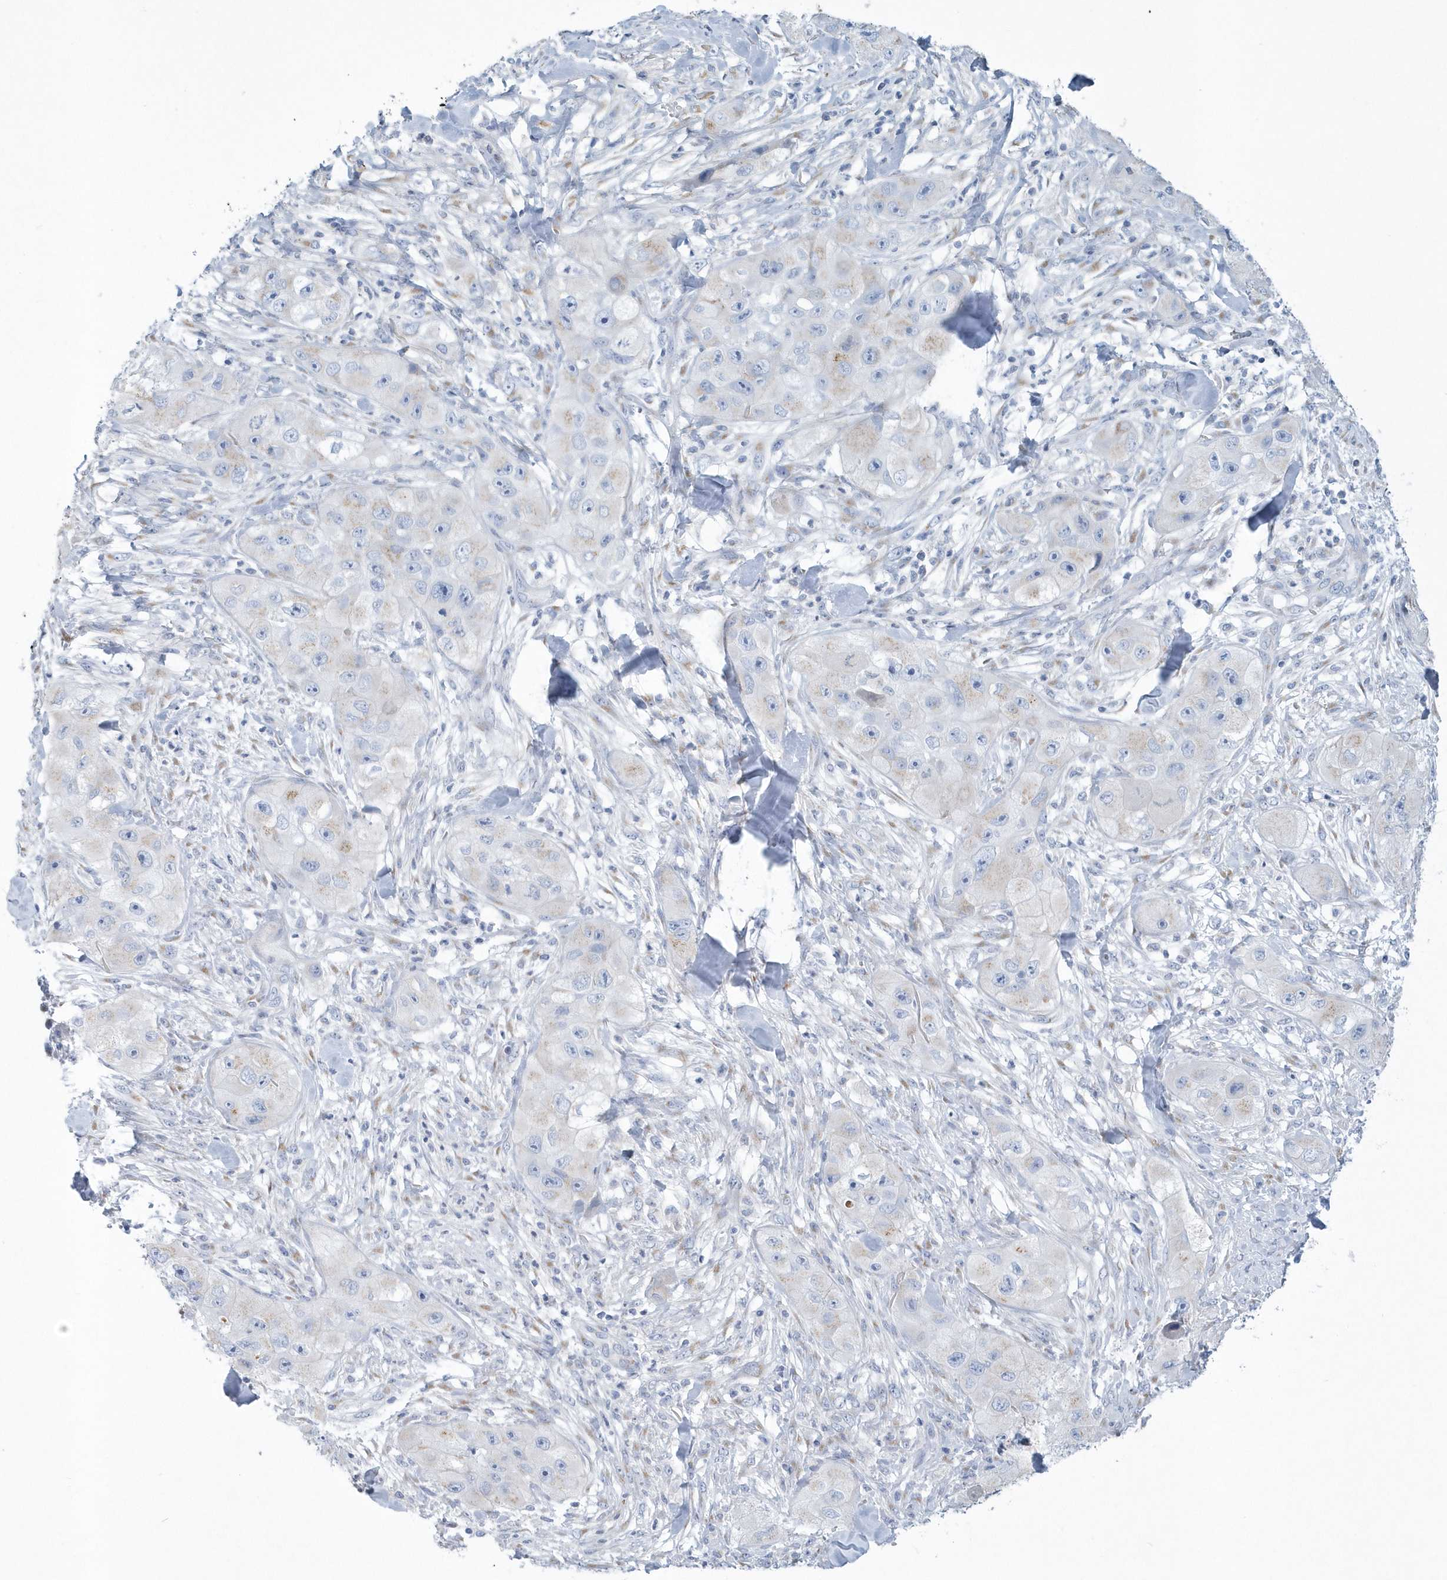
{"staining": {"intensity": "negative", "quantity": "none", "location": "none"}, "tissue": "skin cancer", "cell_type": "Tumor cells", "image_type": "cancer", "snomed": [{"axis": "morphology", "description": "Squamous cell carcinoma, NOS"}, {"axis": "topography", "description": "Skin"}, {"axis": "topography", "description": "Subcutis"}], "caption": "A high-resolution image shows immunohistochemistry (IHC) staining of squamous cell carcinoma (skin), which demonstrates no significant positivity in tumor cells. Brightfield microscopy of IHC stained with DAB (3,3'-diaminobenzidine) (brown) and hematoxylin (blue), captured at high magnification.", "gene": "SPATA18", "patient": {"sex": "male", "age": 73}}